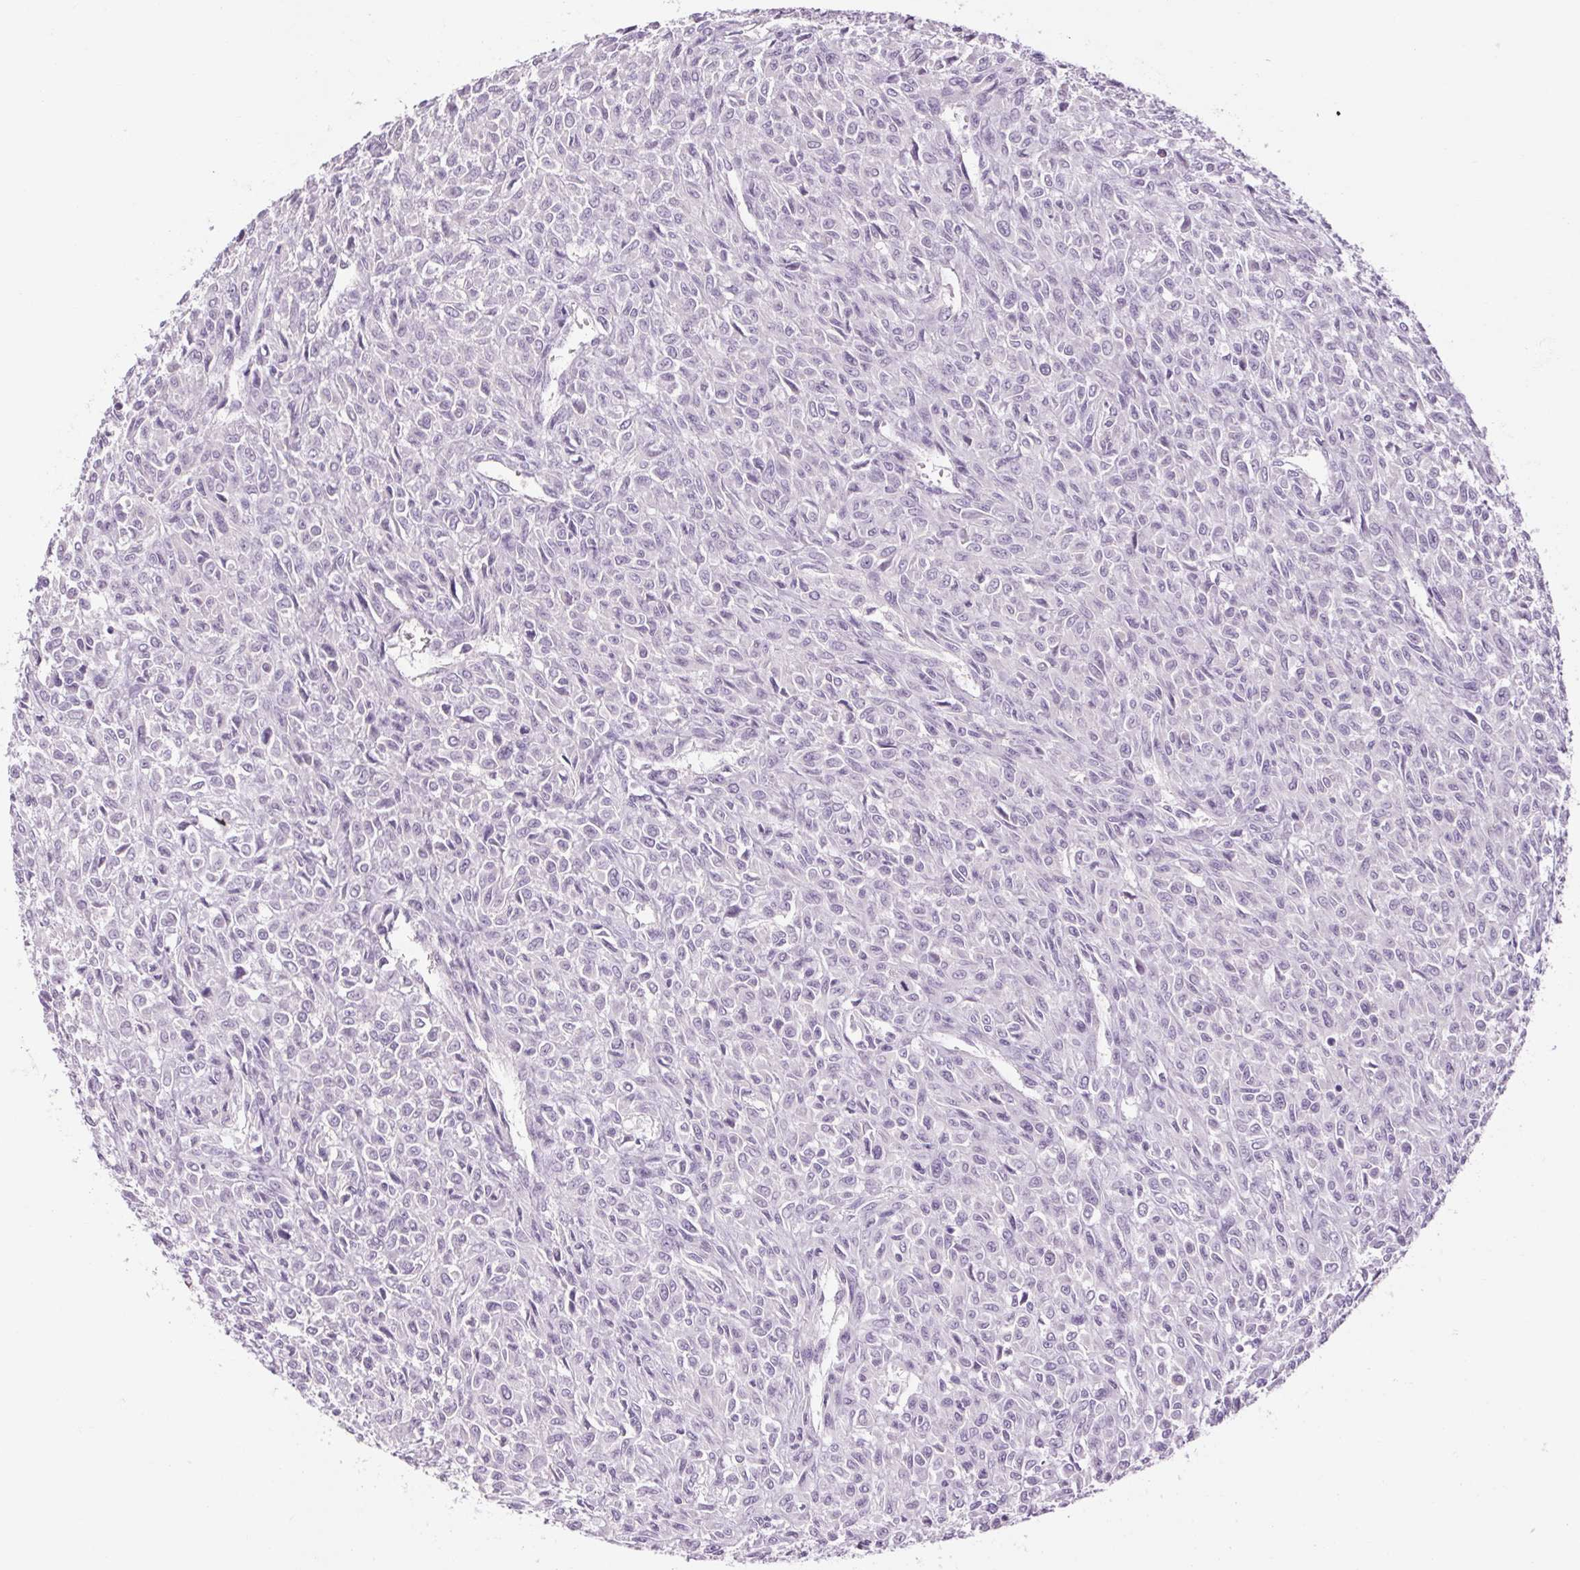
{"staining": {"intensity": "negative", "quantity": "none", "location": "none"}, "tissue": "renal cancer", "cell_type": "Tumor cells", "image_type": "cancer", "snomed": [{"axis": "morphology", "description": "Adenocarcinoma, NOS"}, {"axis": "topography", "description": "Kidney"}], "caption": "This micrograph is of renal adenocarcinoma stained with immunohistochemistry to label a protein in brown with the nuclei are counter-stained blue. There is no staining in tumor cells.", "gene": "RPTN", "patient": {"sex": "male", "age": 58}}